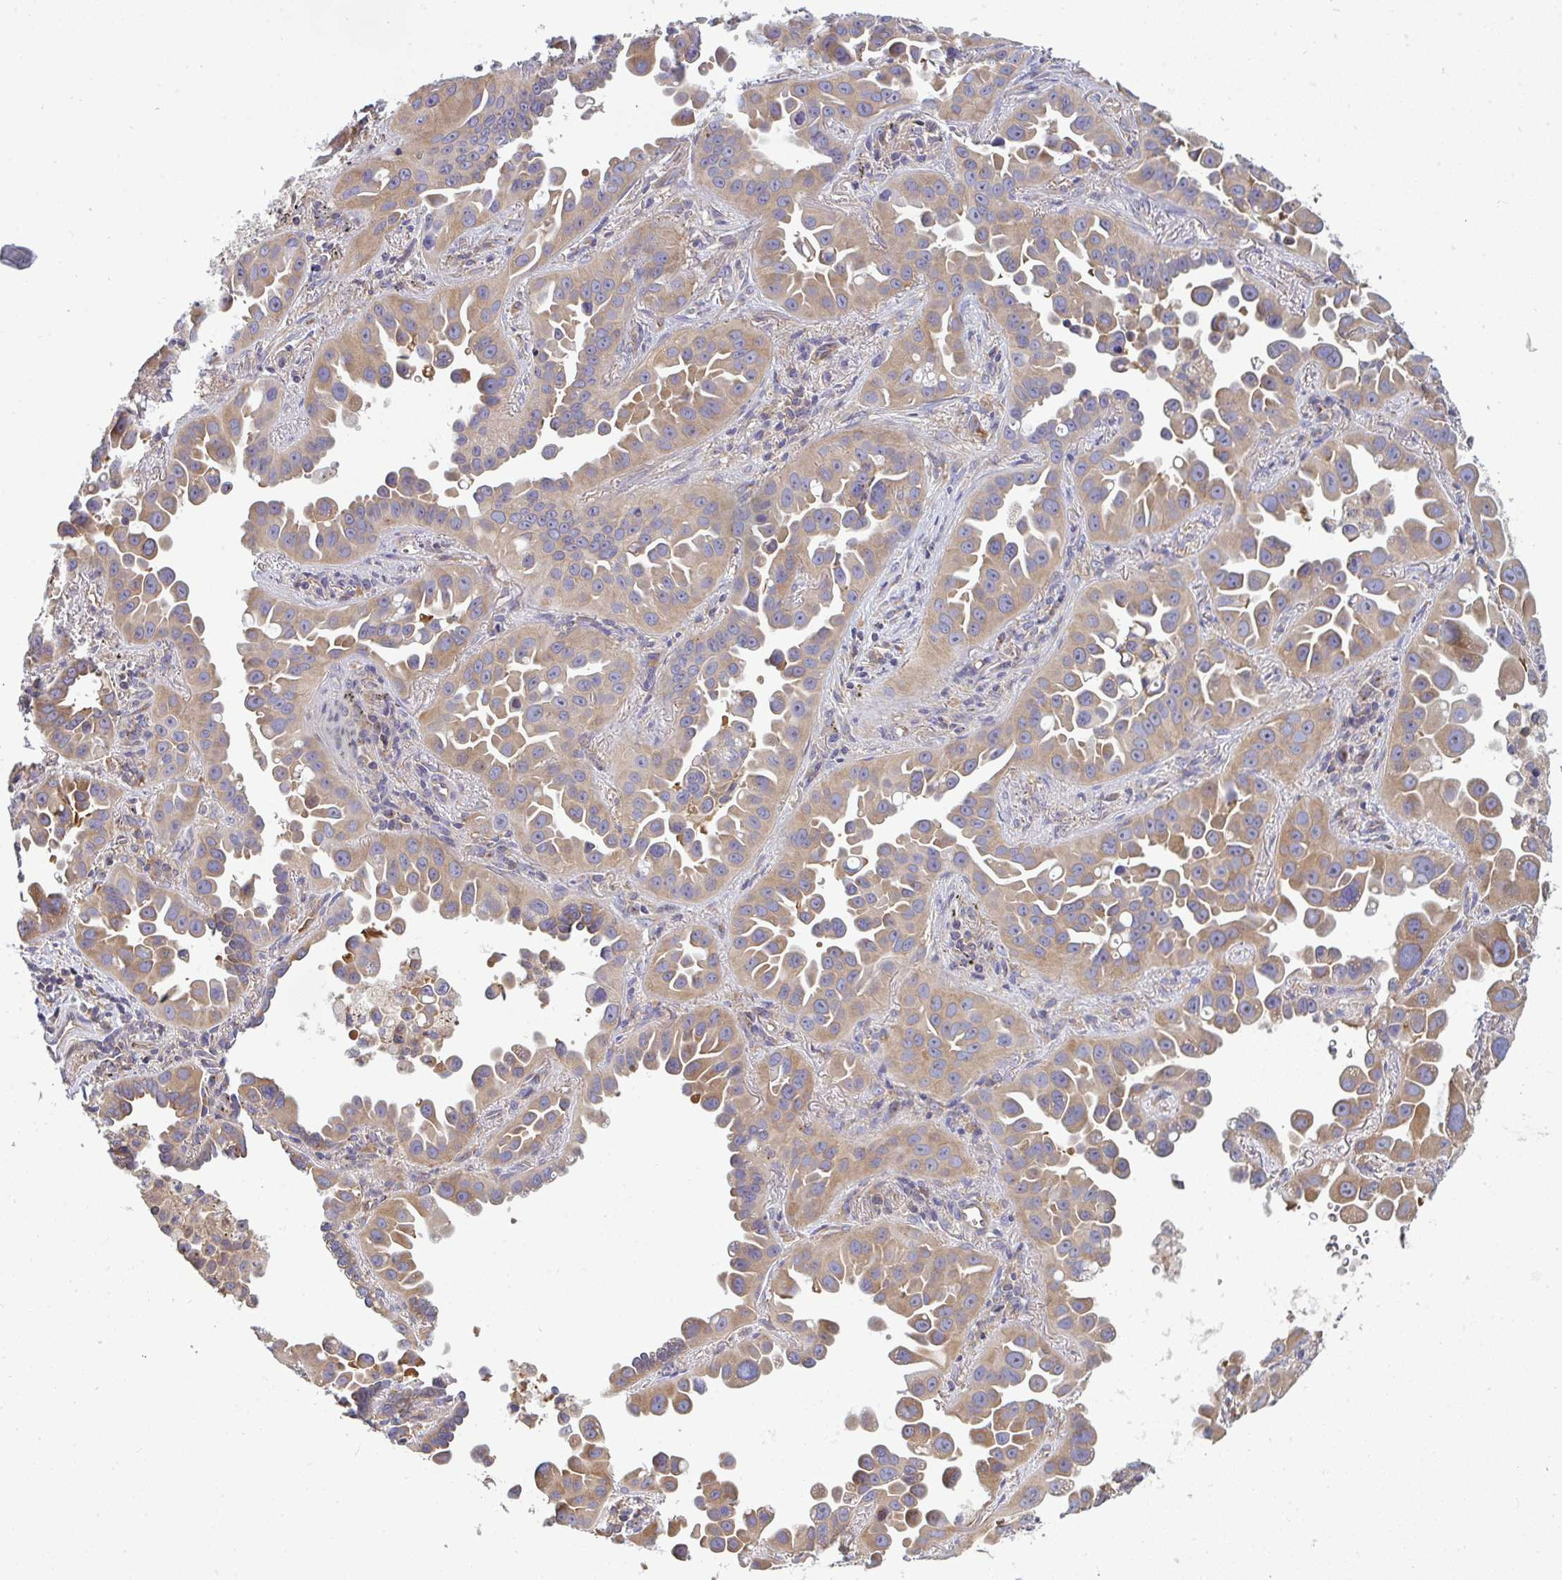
{"staining": {"intensity": "moderate", "quantity": ">75%", "location": "cytoplasmic/membranous"}, "tissue": "lung cancer", "cell_type": "Tumor cells", "image_type": "cancer", "snomed": [{"axis": "morphology", "description": "Adenocarcinoma, NOS"}, {"axis": "topography", "description": "Lung"}], "caption": "A histopathology image showing moderate cytoplasmic/membranous expression in about >75% of tumor cells in lung cancer (adenocarcinoma), as visualized by brown immunohistochemical staining.", "gene": "DYNC1I2", "patient": {"sex": "male", "age": 68}}